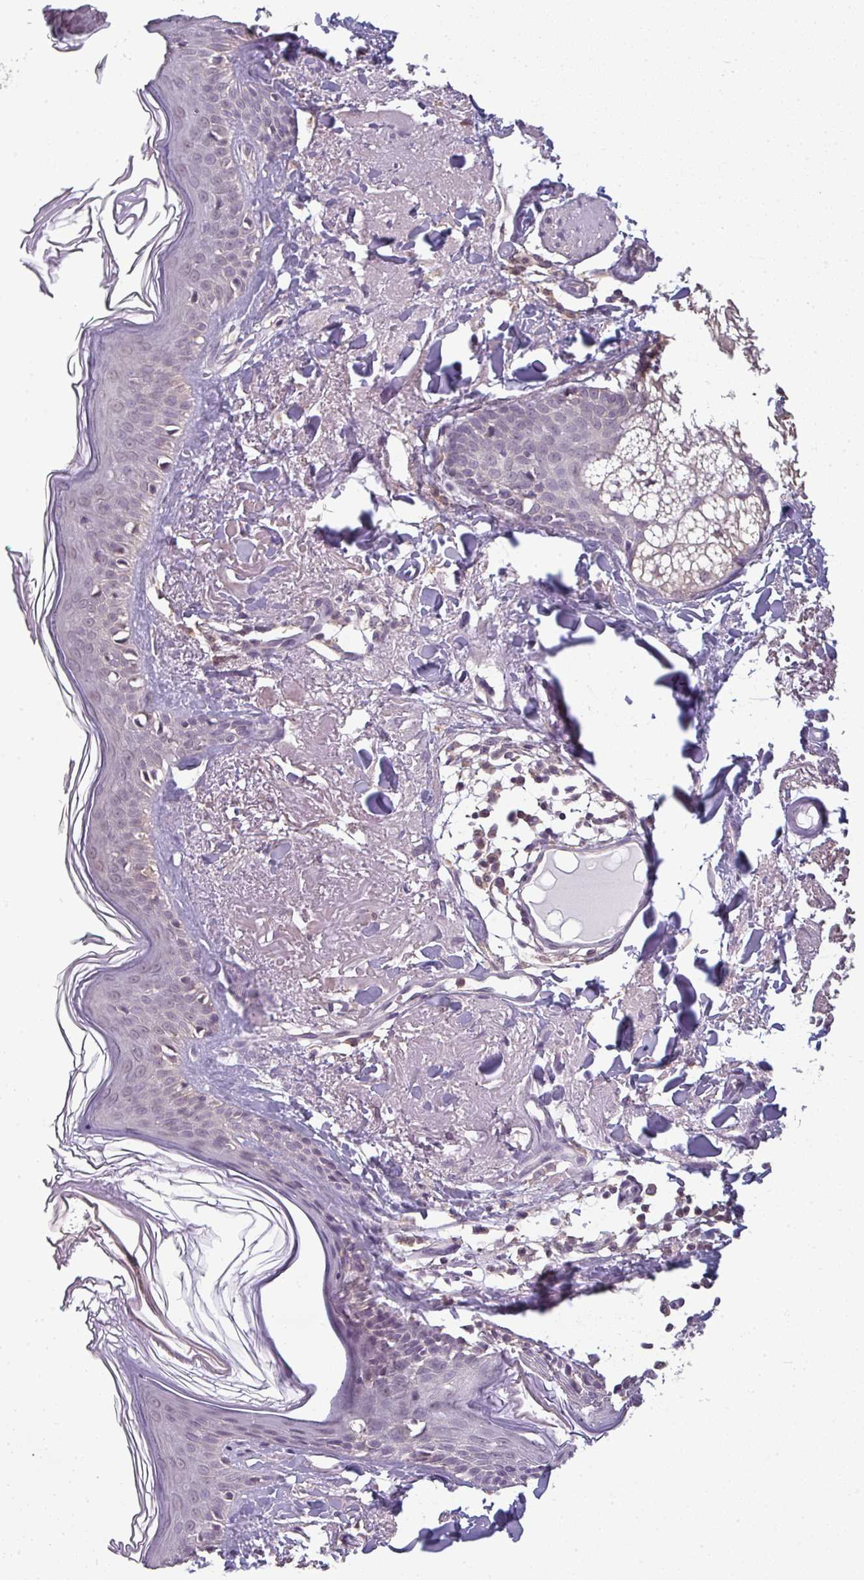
{"staining": {"intensity": "negative", "quantity": "none", "location": "none"}, "tissue": "skin", "cell_type": "Fibroblasts", "image_type": "normal", "snomed": [{"axis": "morphology", "description": "Normal tissue, NOS"}, {"axis": "morphology", "description": "Malignant melanoma, NOS"}, {"axis": "topography", "description": "Skin"}], "caption": "Micrograph shows no protein expression in fibroblasts of unremarkable skin. (Brightfield microscopy of DAB (3,3'-diaminobenzidine) immunohistochemistry at high magnification).", "gene": "CXCR1", "patient": {"sex": "male", "age": 80}}